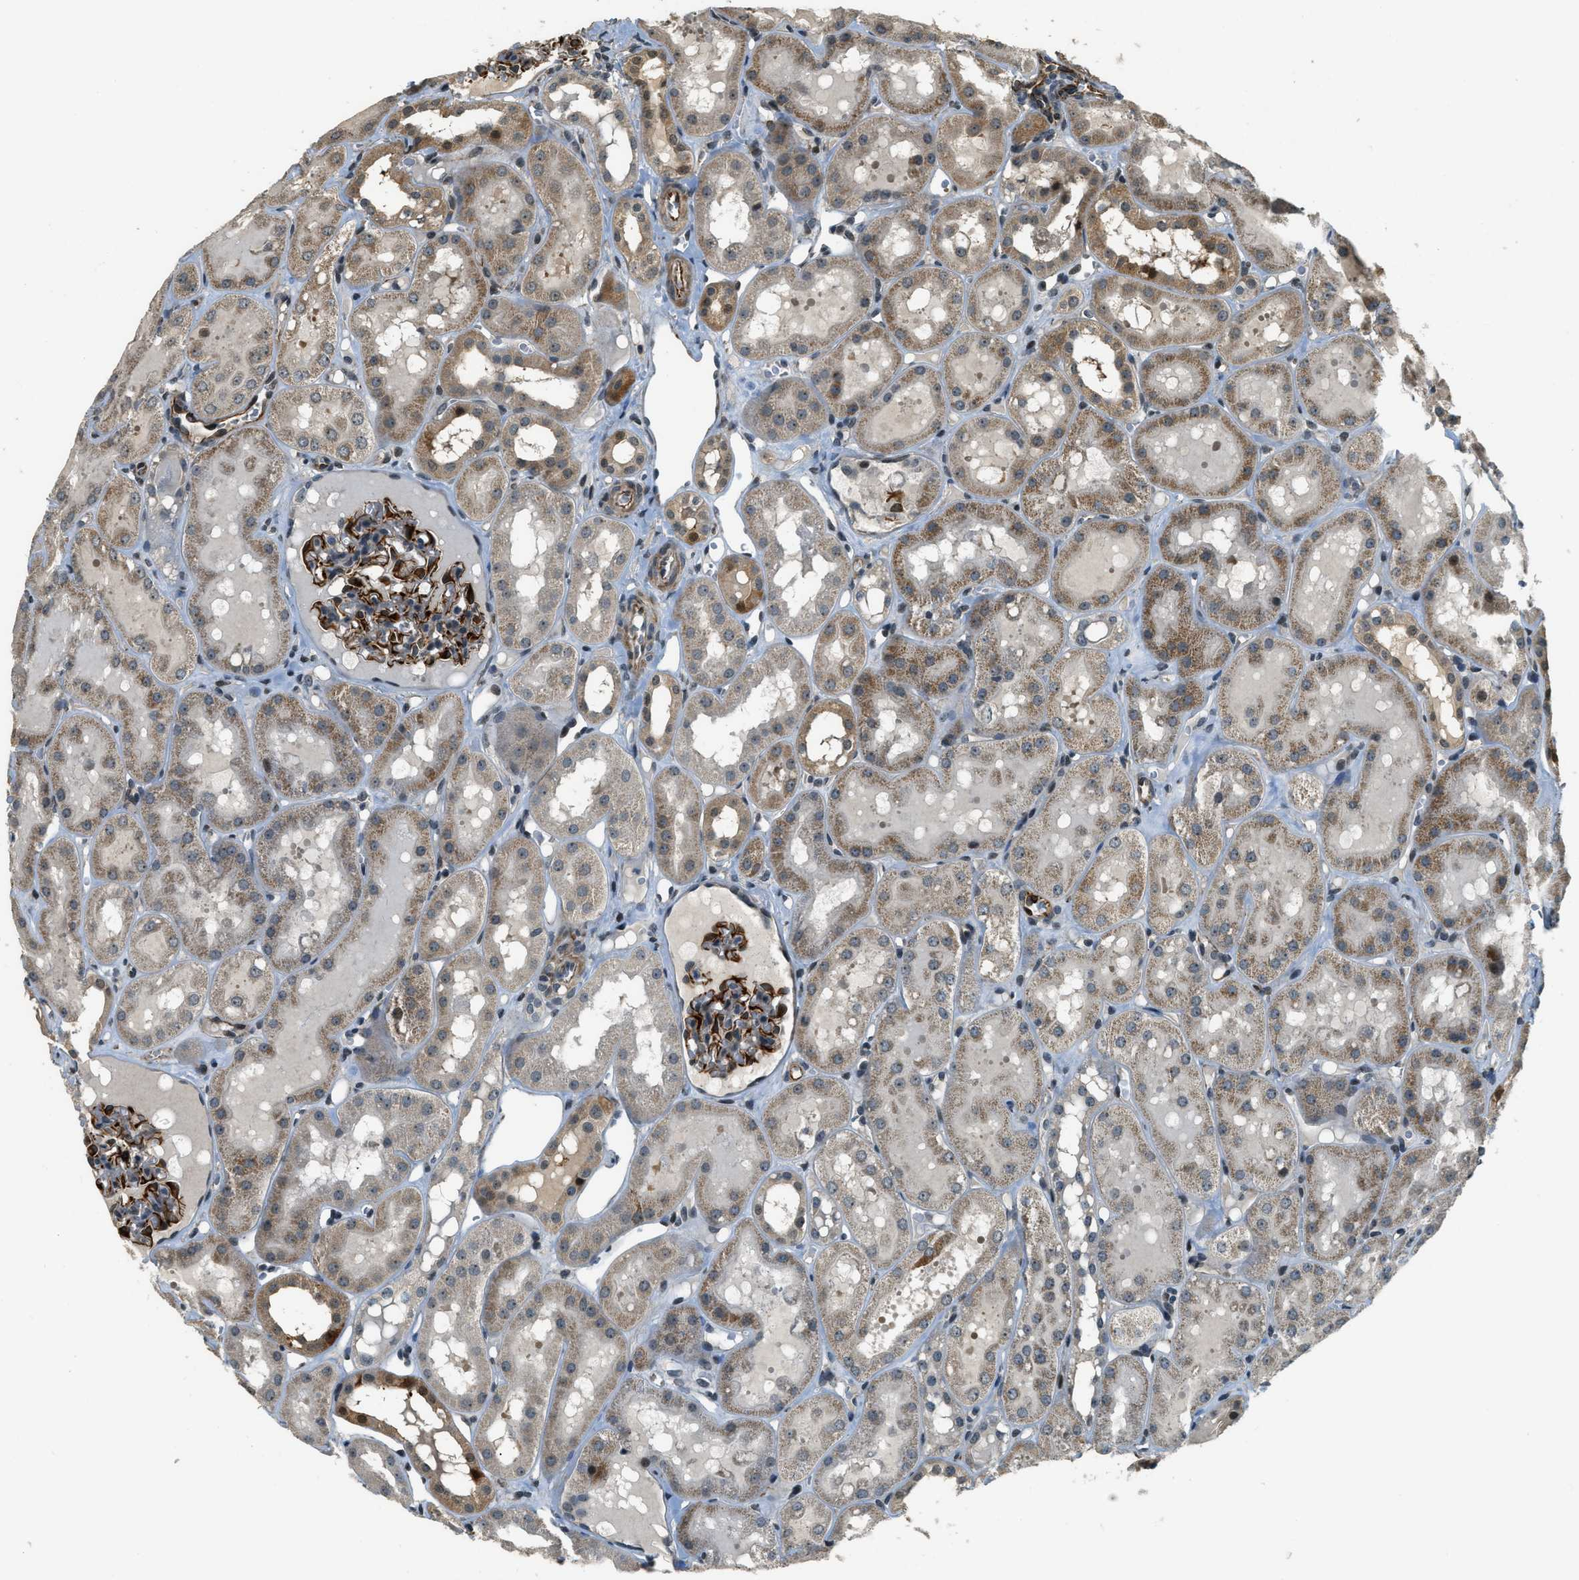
{"staining": {"intensity": "strong", "quantity": "25%-75%", "location": "cytoplasmic/membranous"}, "tissue": "kidney", "cell_type": "Cells in glomeruli", "image_type": "normal", "snomed": [{"axis": "morphology", "description": "Normal tissue, NOS"}, {"axis": "topography", "description": "Kidney"}, {"axis": "topography", "description": "Urinary bladder"}], "caption": "Unremarkable kidney reveals strong cytoplasmic/membranous expression in approximately 25%-75% of cells in glomeruli.", "gene": "MED21", "patient": {"sex": "male", "age": 16}}